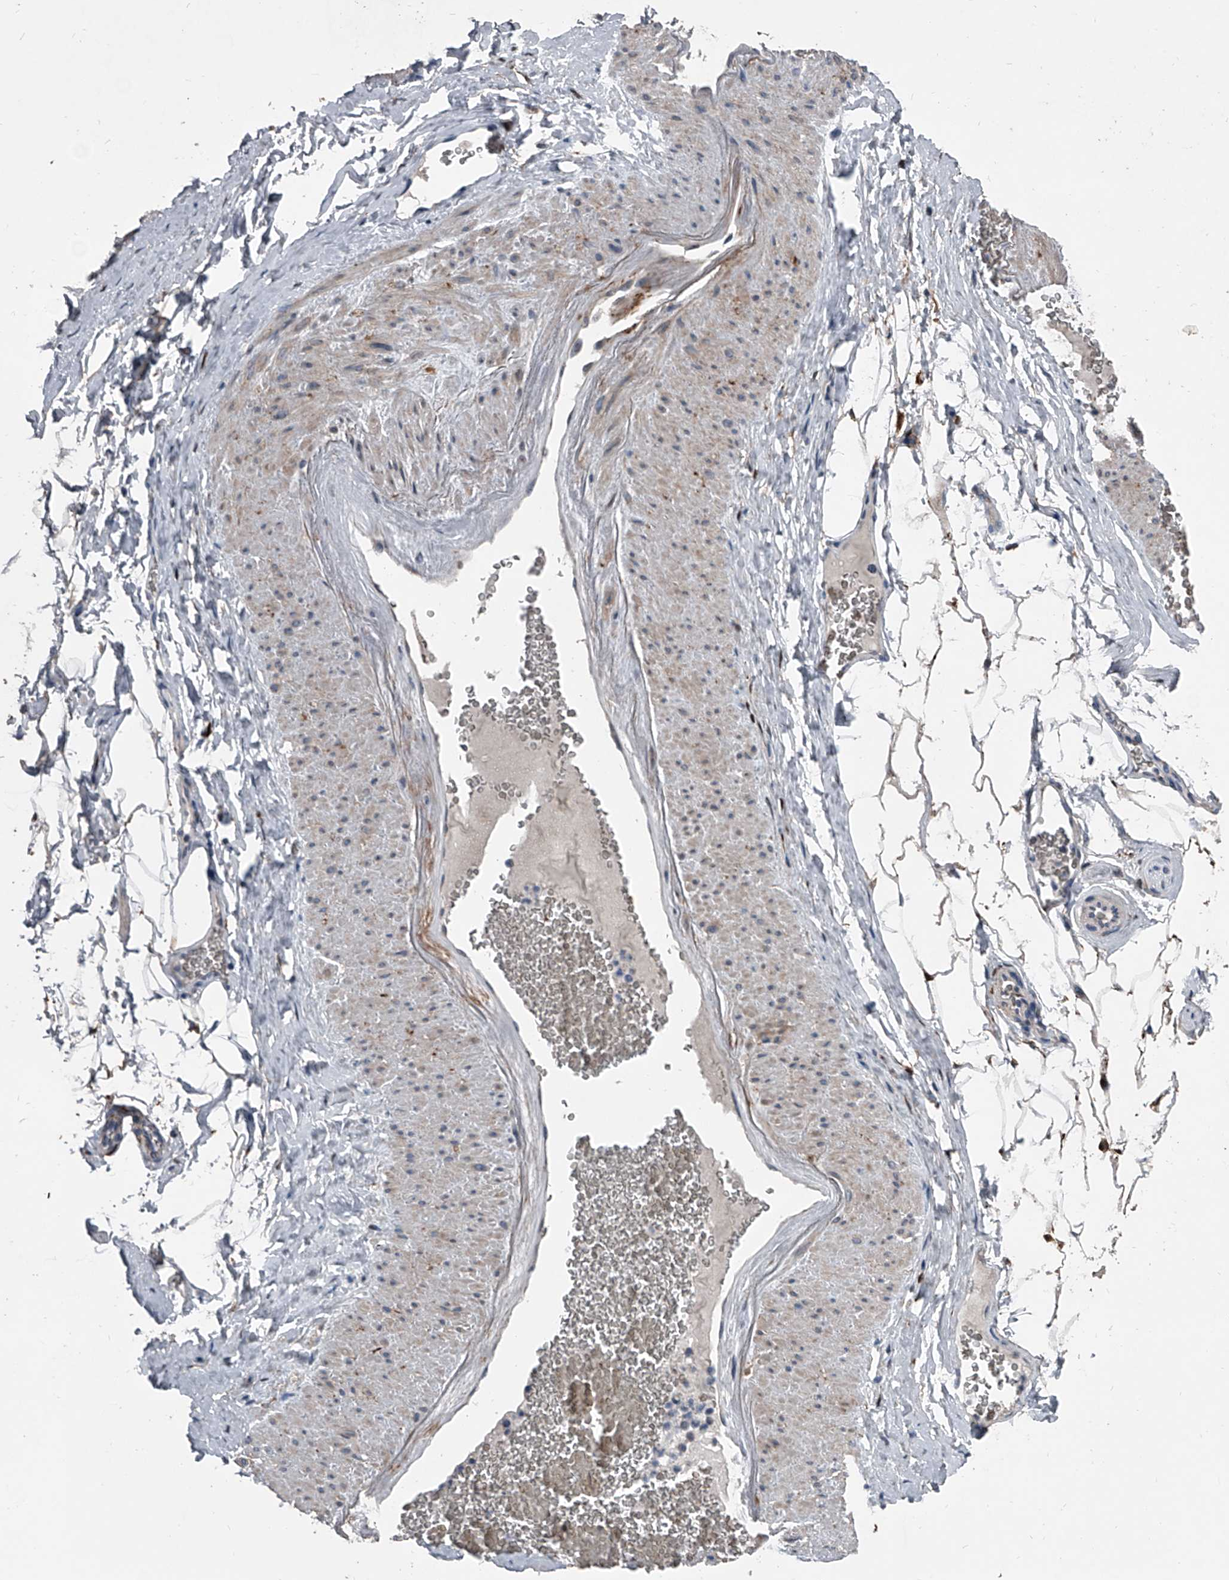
{"staining": {"intensity": "moderate", "quantity": "25%-75%", "location": "cytoplasmic/membranous"}, "tissue": "adipose tissue", "cell_type": "Adipocytes", "image_type": "normal", "snomed": [{"axis": "morphology", "description": "Normal tissue, NOS"}, {"axis": "morphology", "description": "Adenocarcinoma, Low grade"}, {"axis": "topography", "description": "Prostate"}, {"axis": "topography", "description": "Peripheral nerve tissue"}], "caption": "Protein staining exhibits moderate cytoplasmic/membranous expression in approximately 25%-75% of adipocytes in unremarkable adipose tissue.", "gene": "CEP85L", "patient": {"sex": "male", "age": 63}}